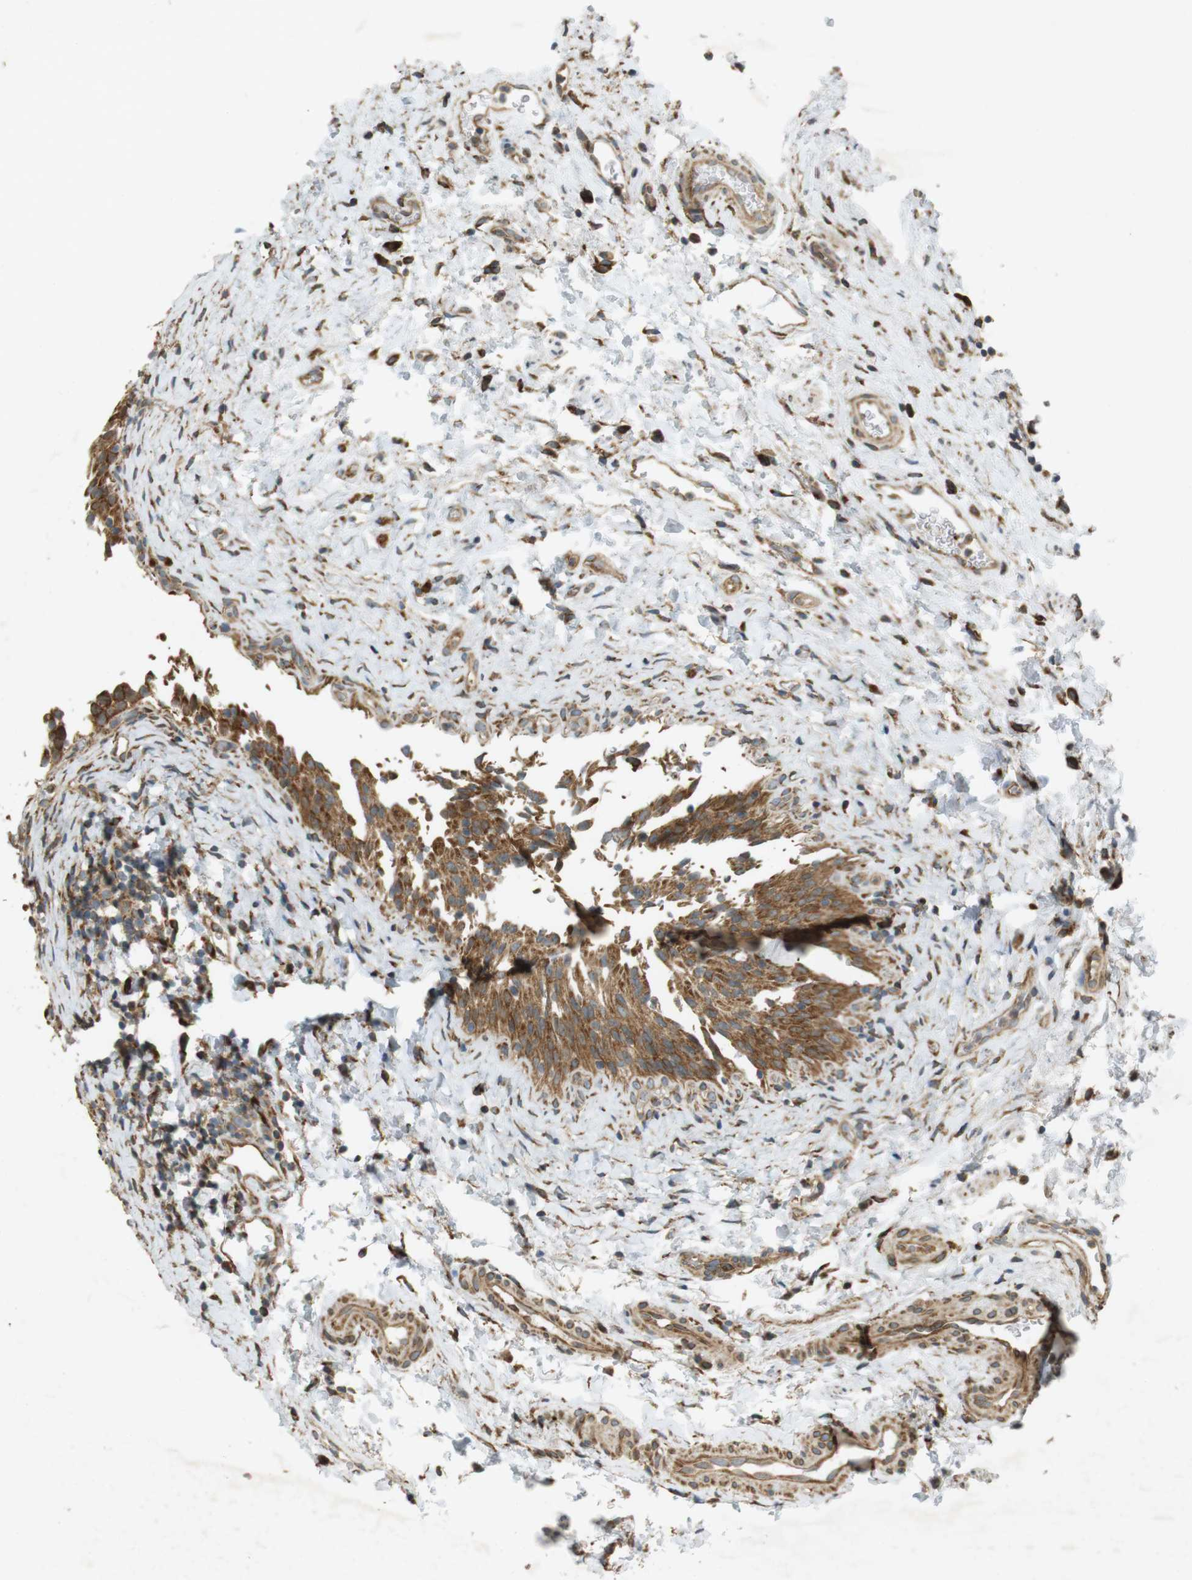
{"staining": {"intensity": "moderate", "quantity": ">75%", "location": "cytoplasmic/membranous"}, "tissue": "urinary bladder", "cell_type": "Urothelial cells", "image_type": "normal", "snomed": [{"axis": "morphology", "description": "Normal tissue, NOS"}, {"axis": "topography", "description": "Urinary bladder"}], "caption": "IHC staining of normal urinary bladder, which reveals medium levels of moderate cytoplasmic/membranous staining in about >75% of urothelial cells indicating moderate cytoplasmic/membranous protein expression. The staining was performed using DAB (3,3'-diaminobenzidine) (brown) for protein detection and nuclei were counterstained in hematoxylin (blue).", "gene": "SLC41A1", "patient": {"sex": "male", "age": 51}}